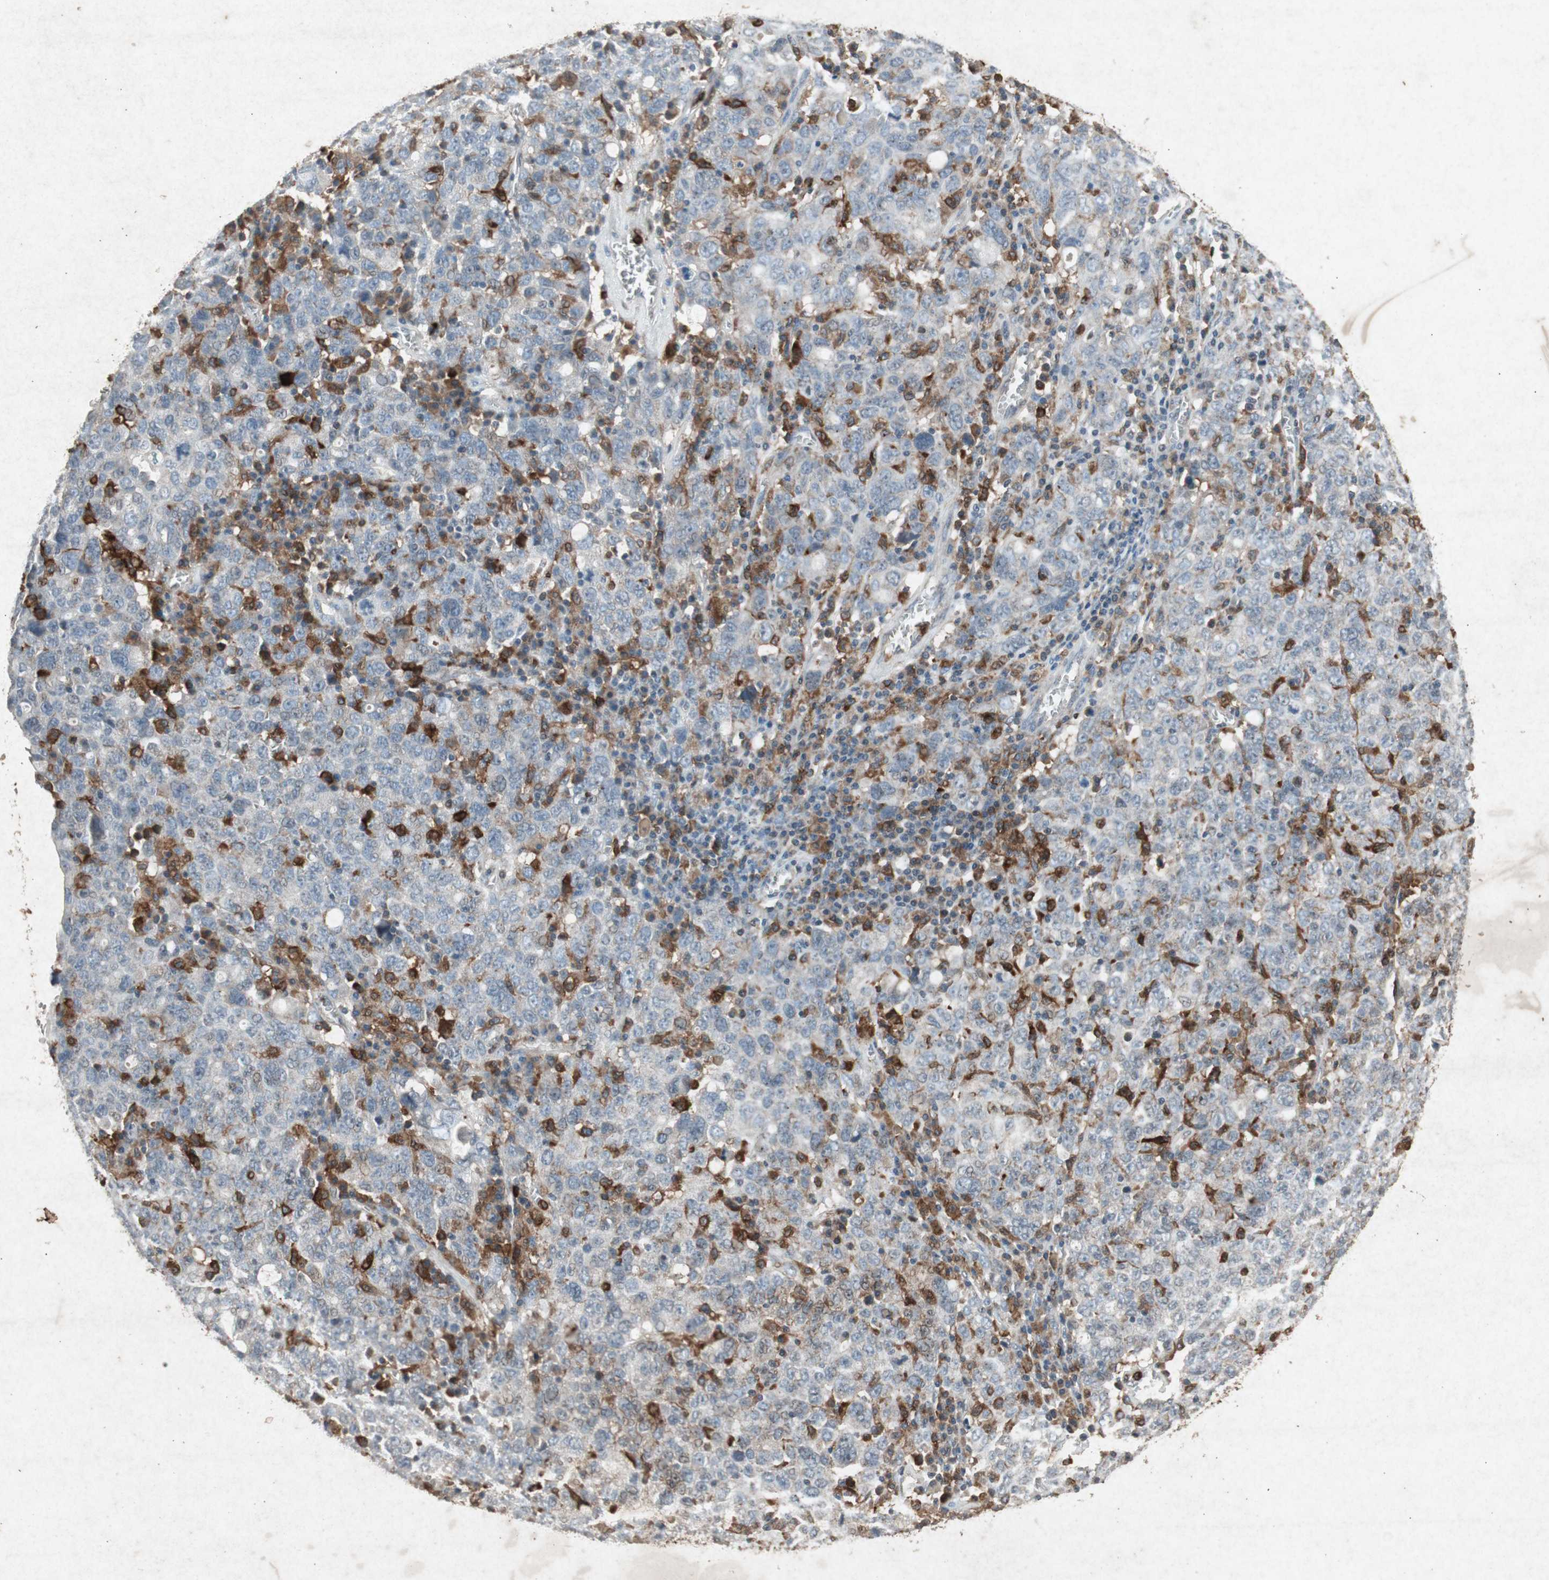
{"staining": {"intensity": "negative", "quantity": "none", "location": "none"}, "tissue": "ovarian cancer", "cell_type": "Tumor cells", "image_type": "cancer", "snomed": [{"axis": "morphology", "description": "Carcinoma, endometroid"}, {"axis": "topography", "description": "Ovary"}], "caption": "Tumor cells are negative for protein expression in human endometroid carcinoma (ovarian).", "gene": "TYROBP", "patient": {"sex": "female", "age": 62}}